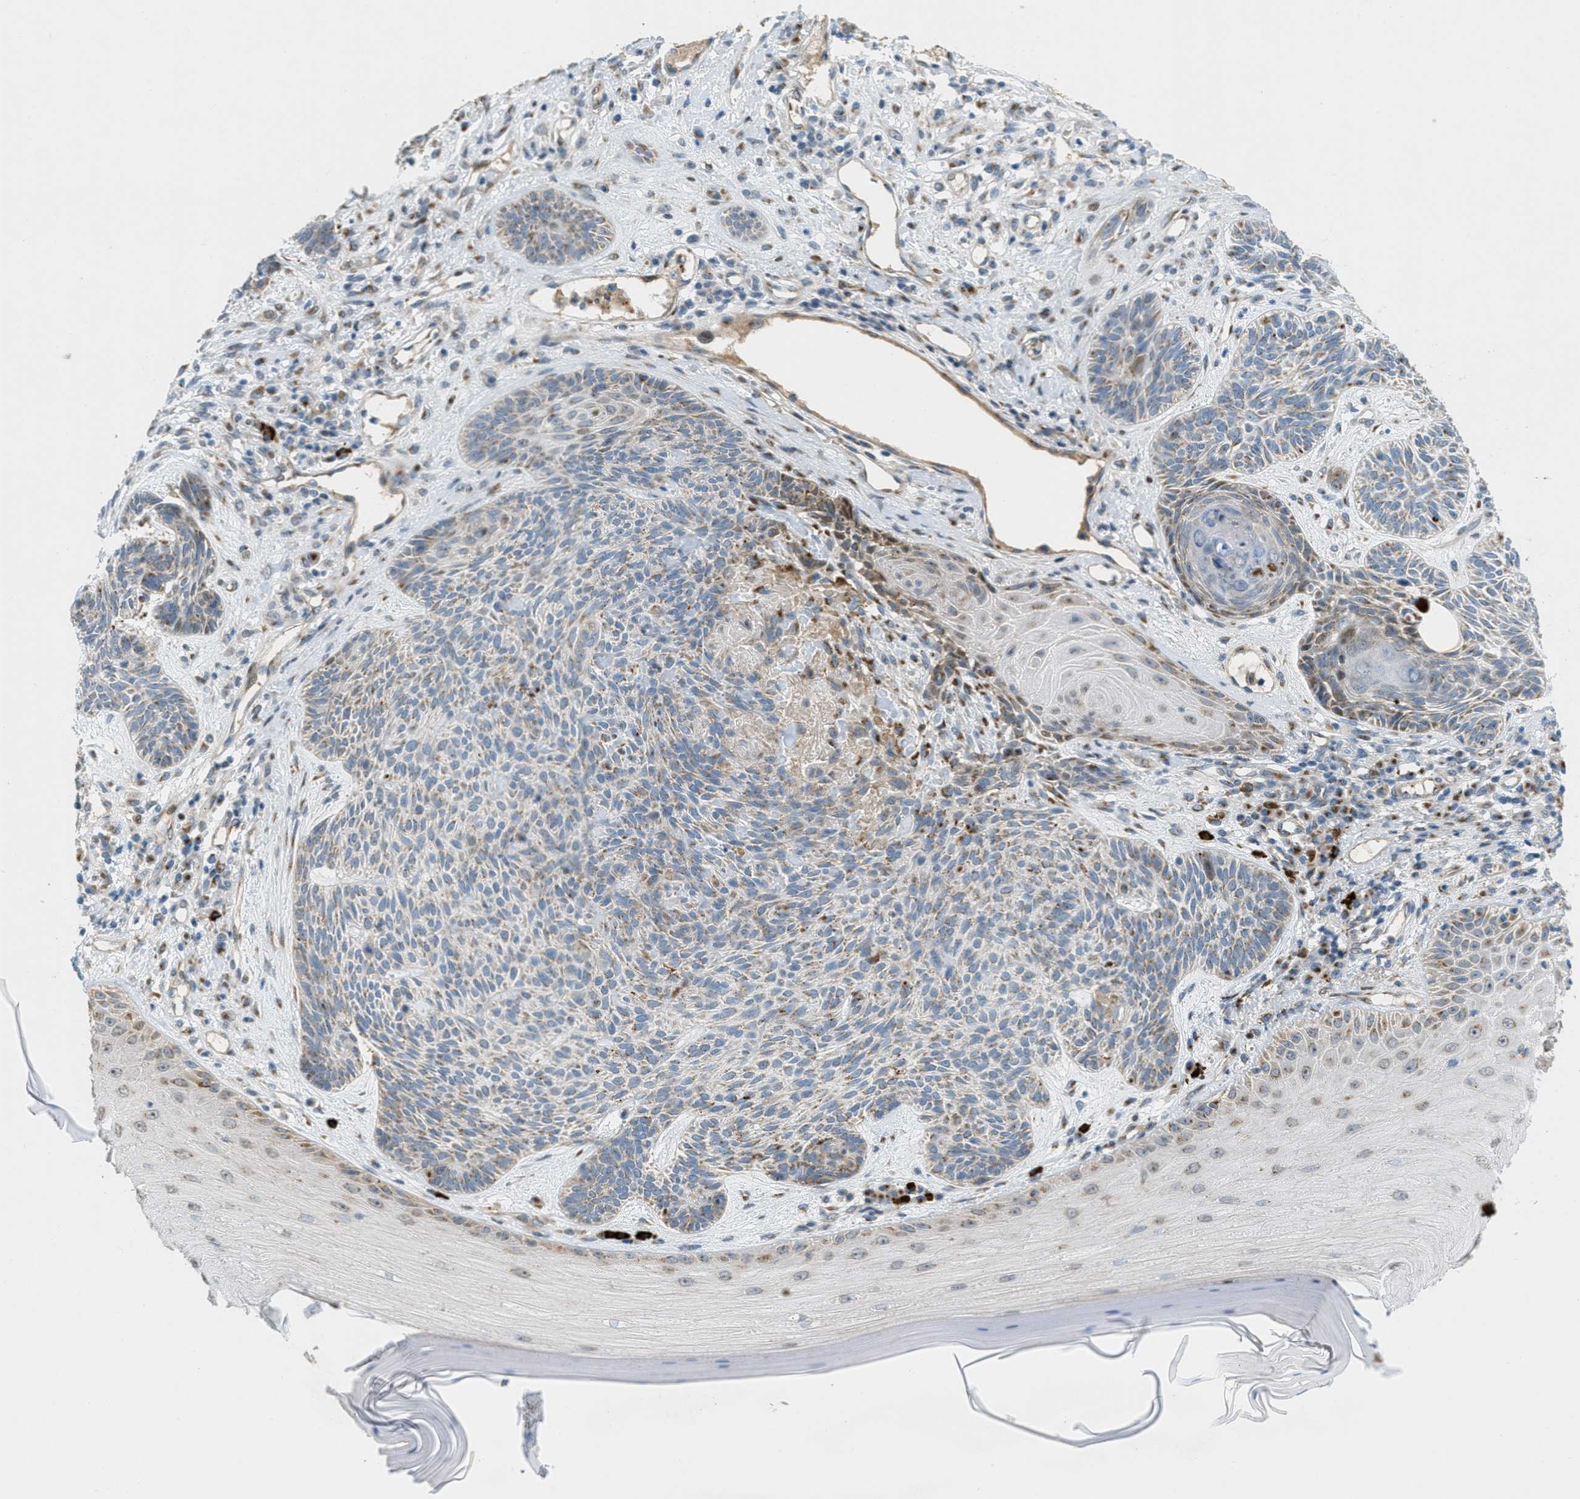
{"staining": {"intensity": "weak", "quantity": "25%-75%", "location": "cytoplasmic/membranous"}, "tissue": "skin cancer", "cell_type": "Tumor cells", "image_type": "cancer", "snomed": [{"axis": "morphology", "description": "Basal cell carcinoma"}, {"axis": "topography", "description": "Skin"}], "caption": "High-magnification brightfield microscopy of skin cancer (basal cell carcinoma) stained with DAB (brown) and counterstained with hematoxylin (blue). tumor cells exhibit weak cytoplasmic/membranous staining is present in about25%-75% of cells.", "gene": "ZFPL1", "patient": {"sex": "male", "age": 55}}